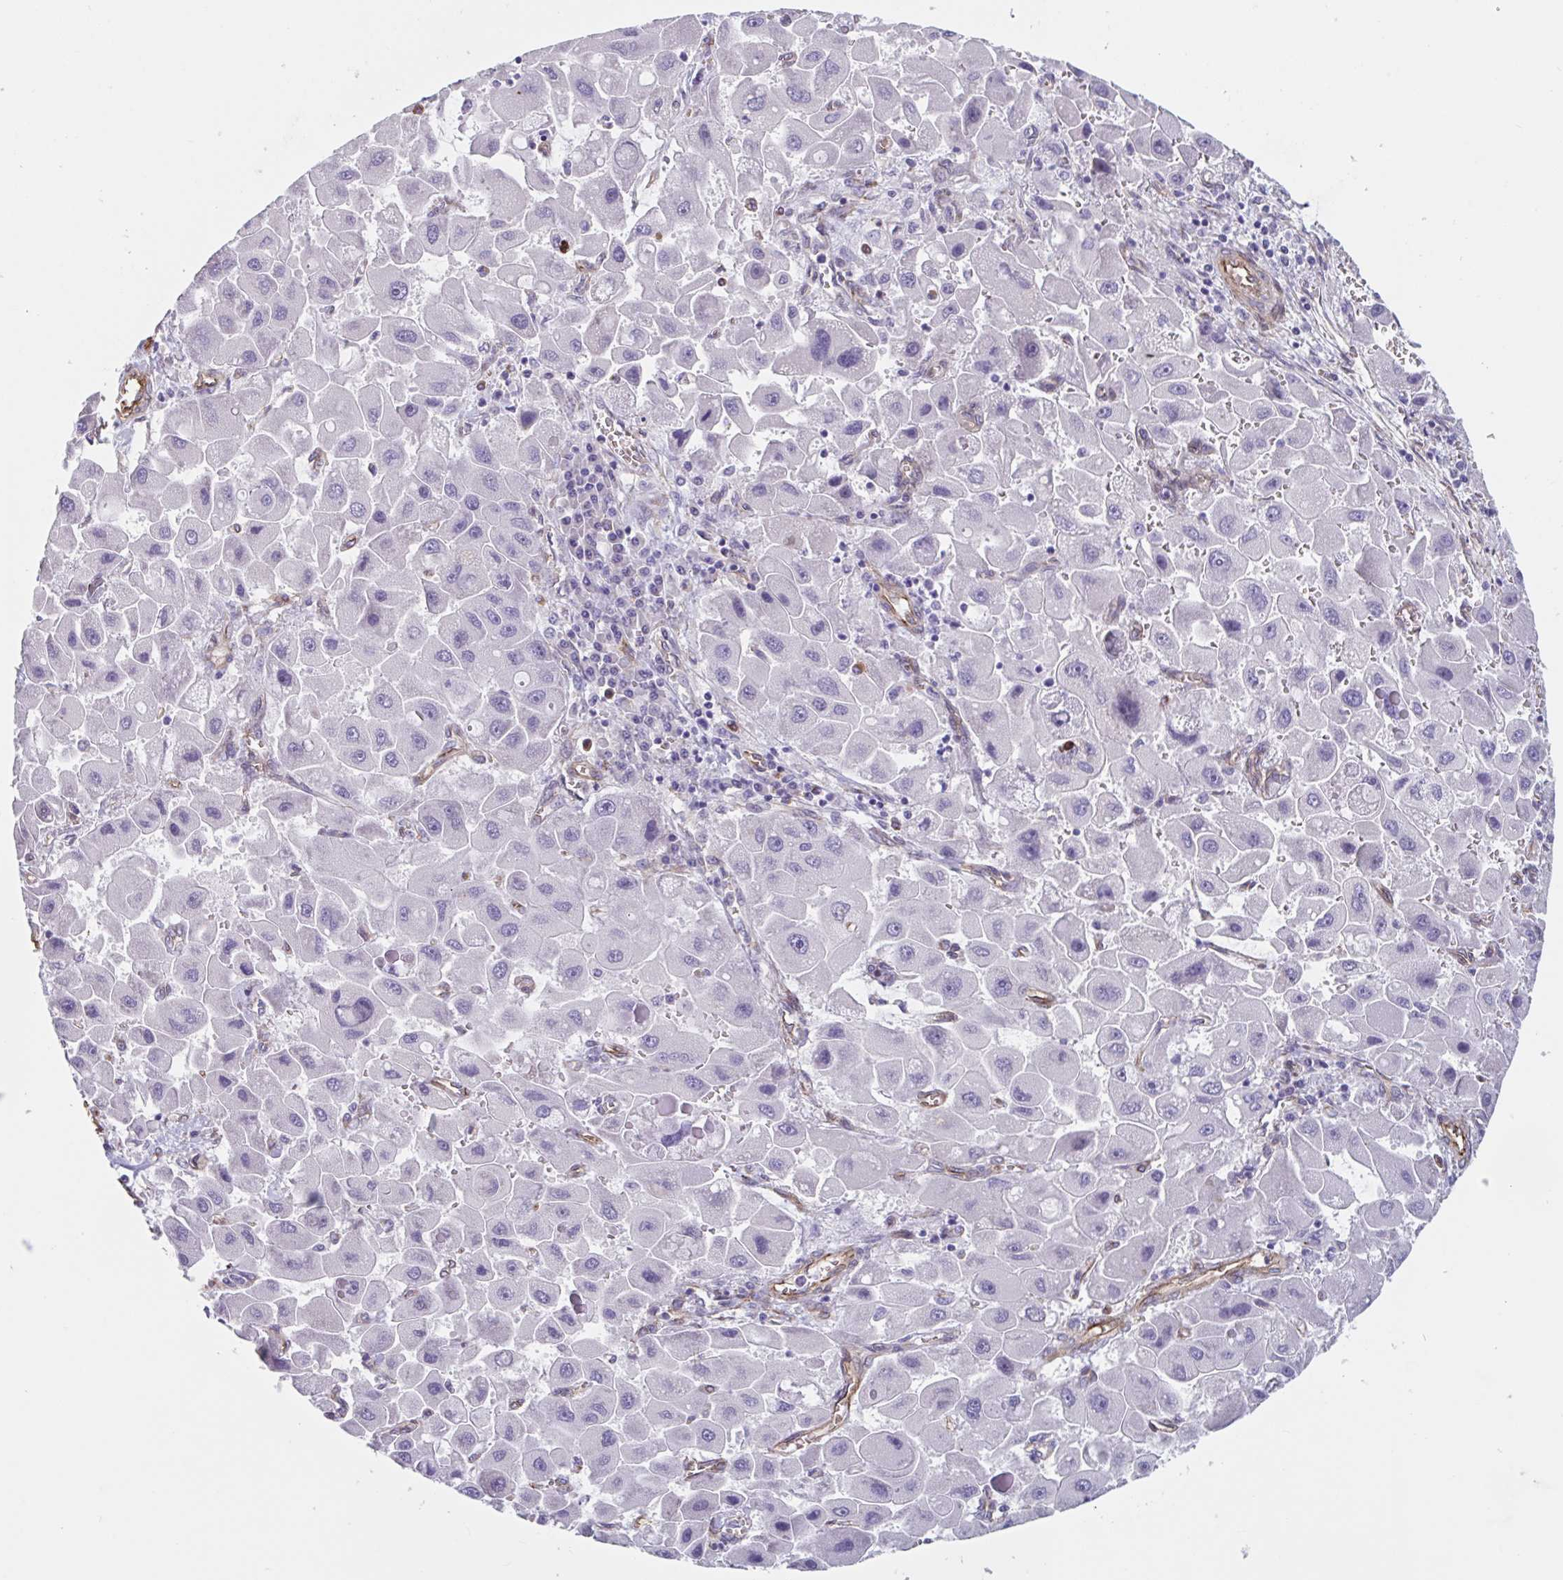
{"staining": {"intensity": "negative", "quantity": "none", "location": "none"}, "tissue": "liver cancer", "cell_type": "Tumor cells", "image_type": "cancer", "snomed": [{"axis": "morphology", "description": "Carcinoma, Hepatocellular, NOS"}, {"axis": "topography", "description": "Liver"}], "caption": "IHC histopathology image of human hepatocellular carcinoma (liver) stained for a protein (brown), which reveals no positivity in tumor cells.", "gene": "CITED4", "patient": {"sex": "male", "age": 24}}